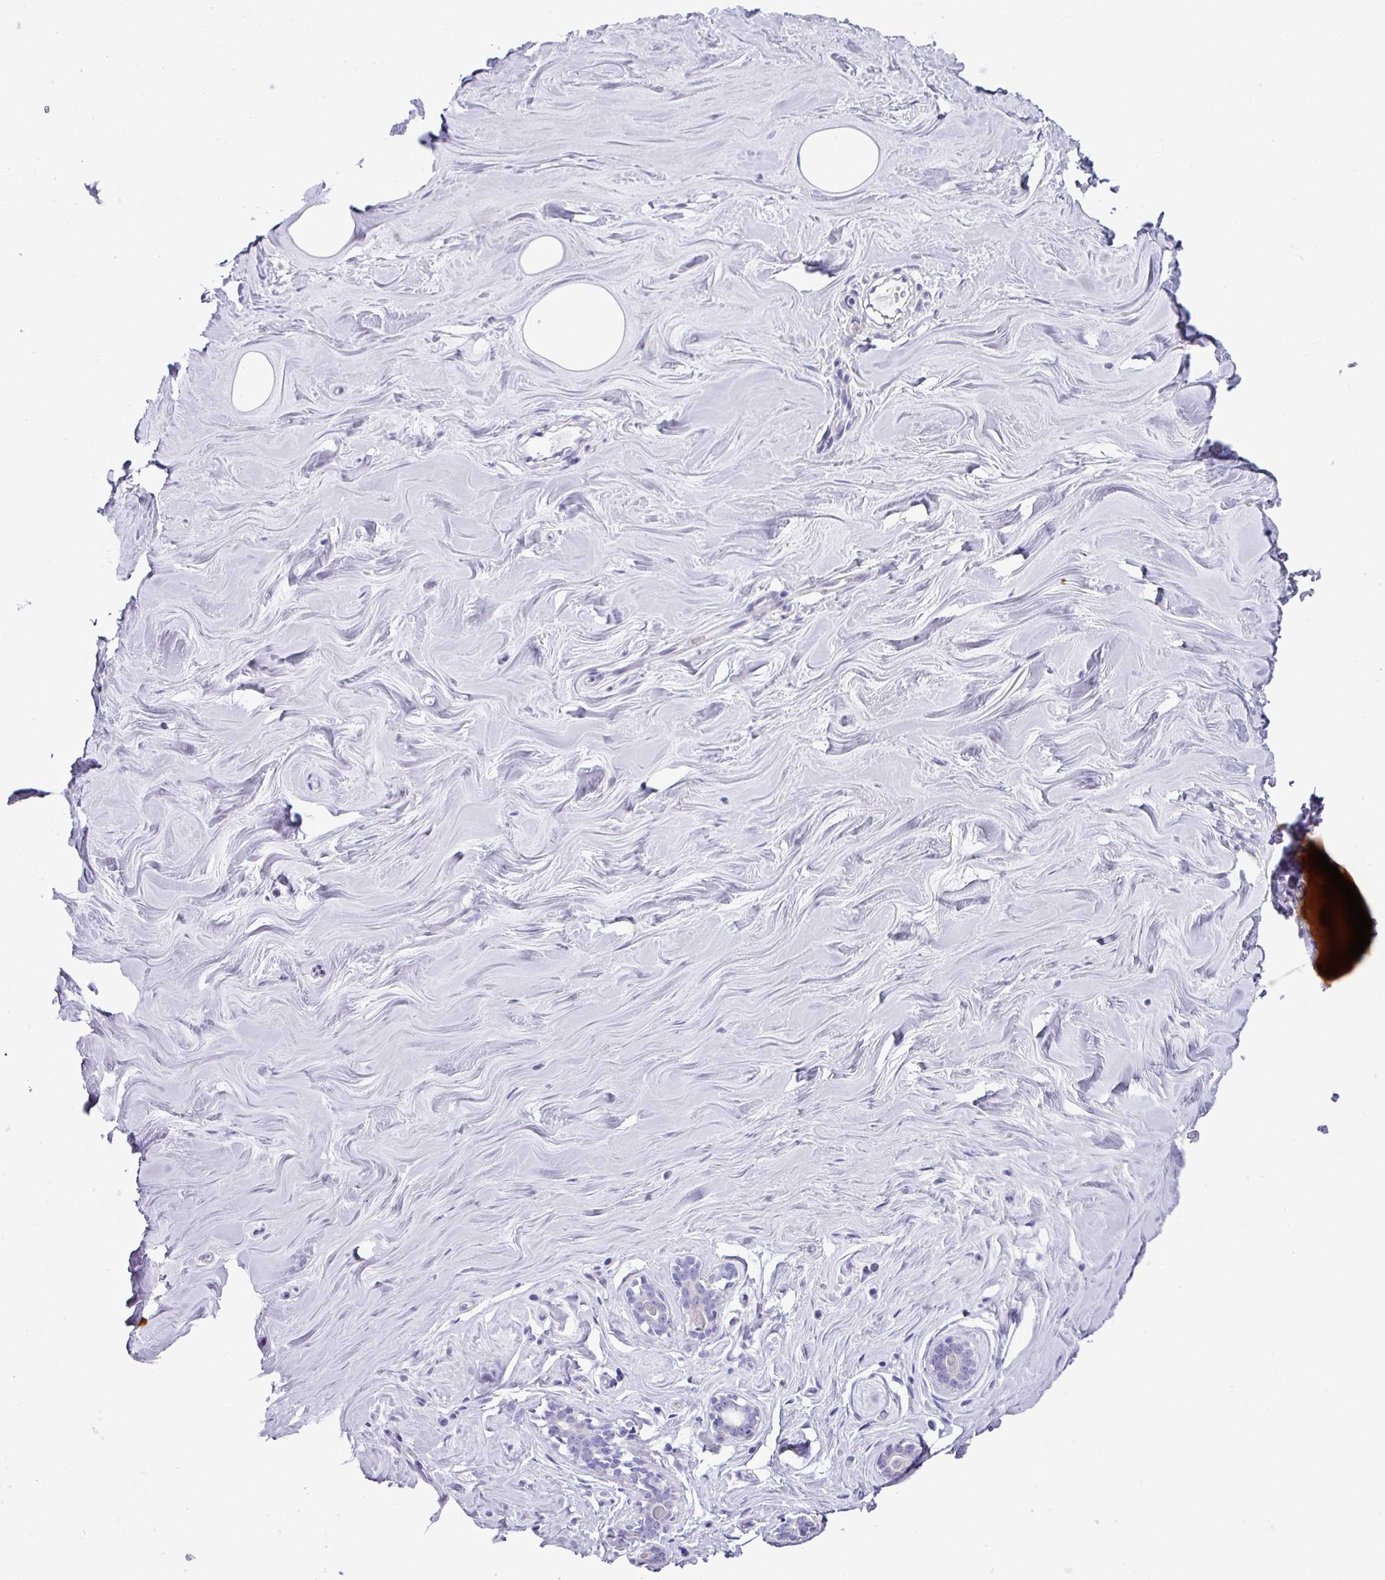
{"staining": {"intensity": "negative", "quantity": "none", "location": "none"}, "tissue": "breast", "cell_type": "Adipocytes", "image_type": "normal", "snomed": [{"axis": "morphology", "description": "Normal tissue, NOS"}, {"axis": "topography", "description": "Breast"}], "caption": "Photomicrograph shows no protein staining in adipocytes of normal breast. Nuclei are stained in blue.", "gene": "ABCC5", "patient": {"sex": "female", "age": 25}}